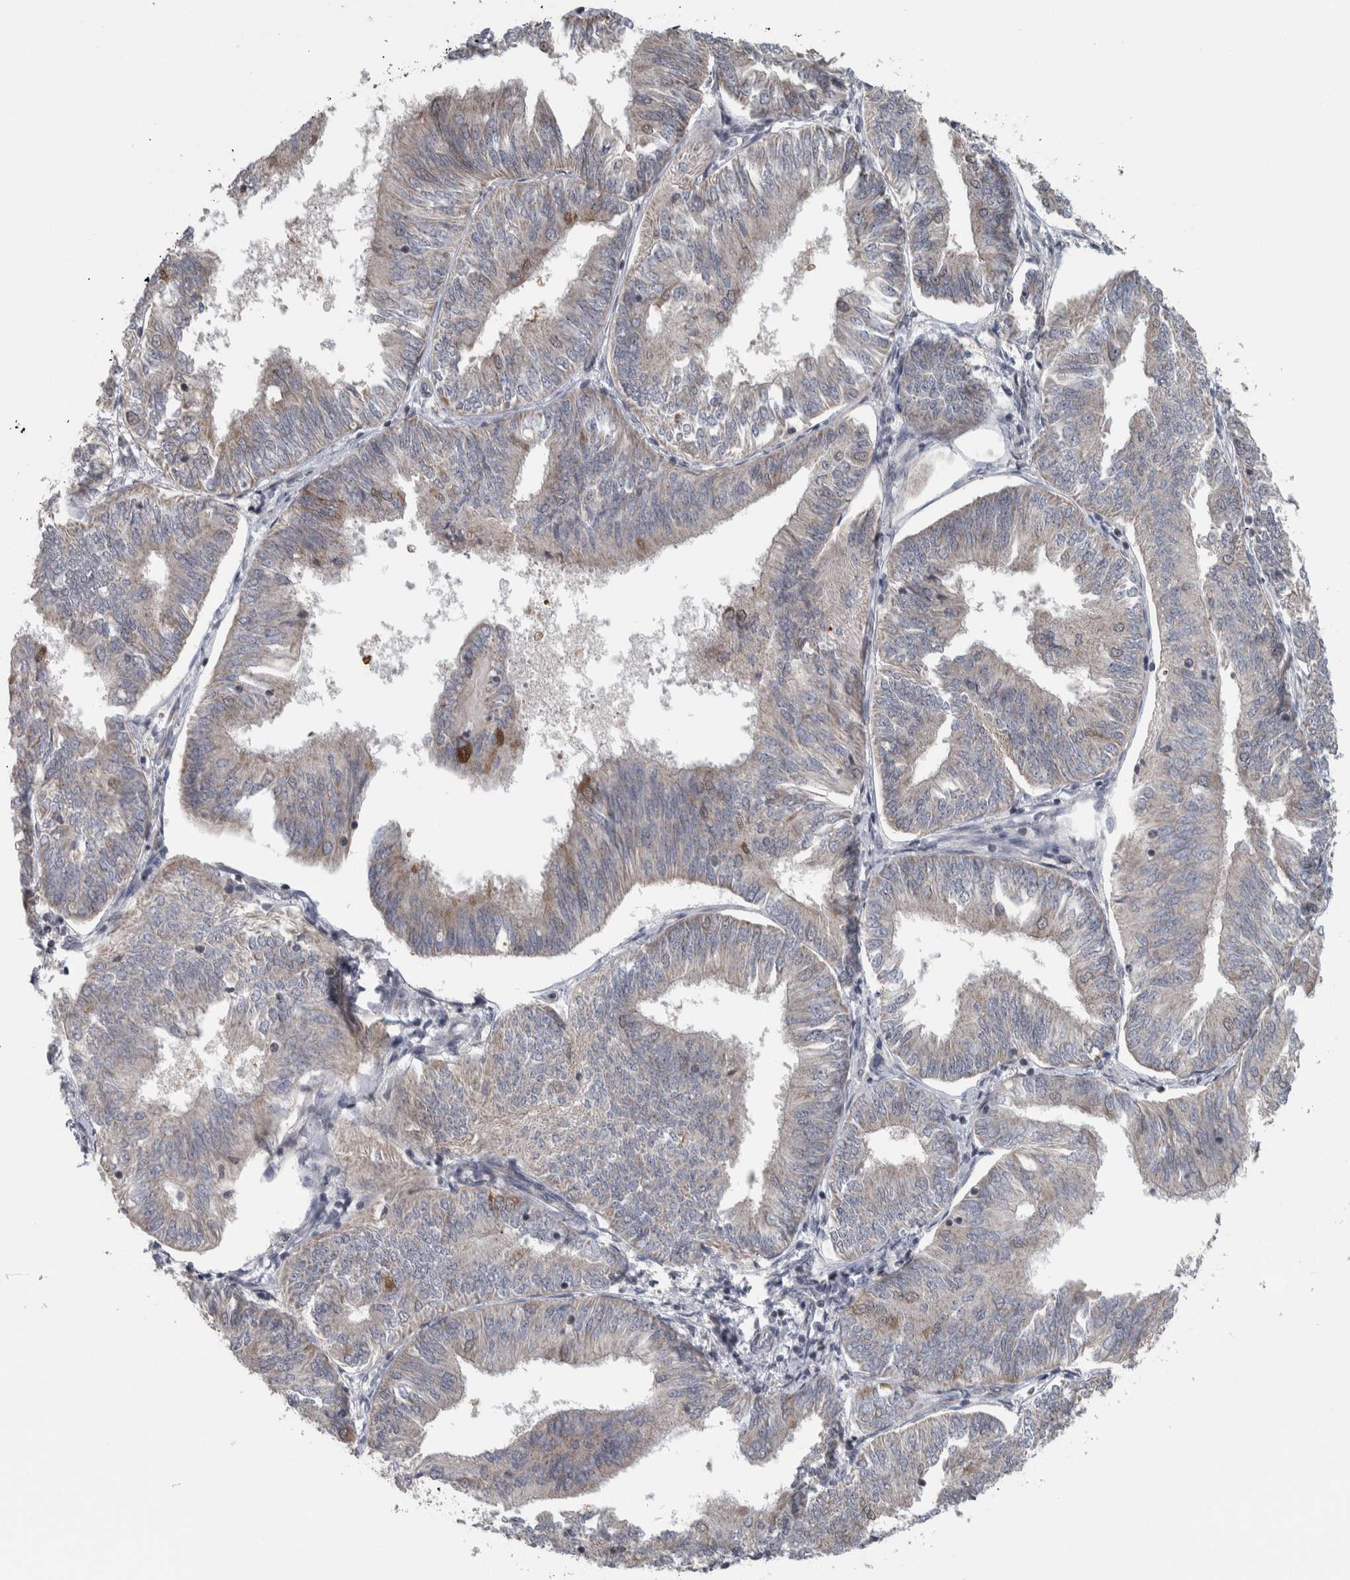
{"staining": {"intensity": "weak", "quantity": "<25%", "location": "cytoplasmic/membranous"}, "tissue": "endometrial cancer", "cell_type": "Tumor cells", "image_type": "cancer", "snomed": [{"axis": "morphology", "description": "Adenocarcinoma, NOS"}, {"axis": "topography", "description": "Endometrium"}], "caption": "Immunohistochemistry (IHC) image of neoplastic tissue: human endometrial cancer stained with DAB reveals no significant protein expression in tumor cells.", "gene": "CWC27", "patient": {"sex": "female", "age": 58}}